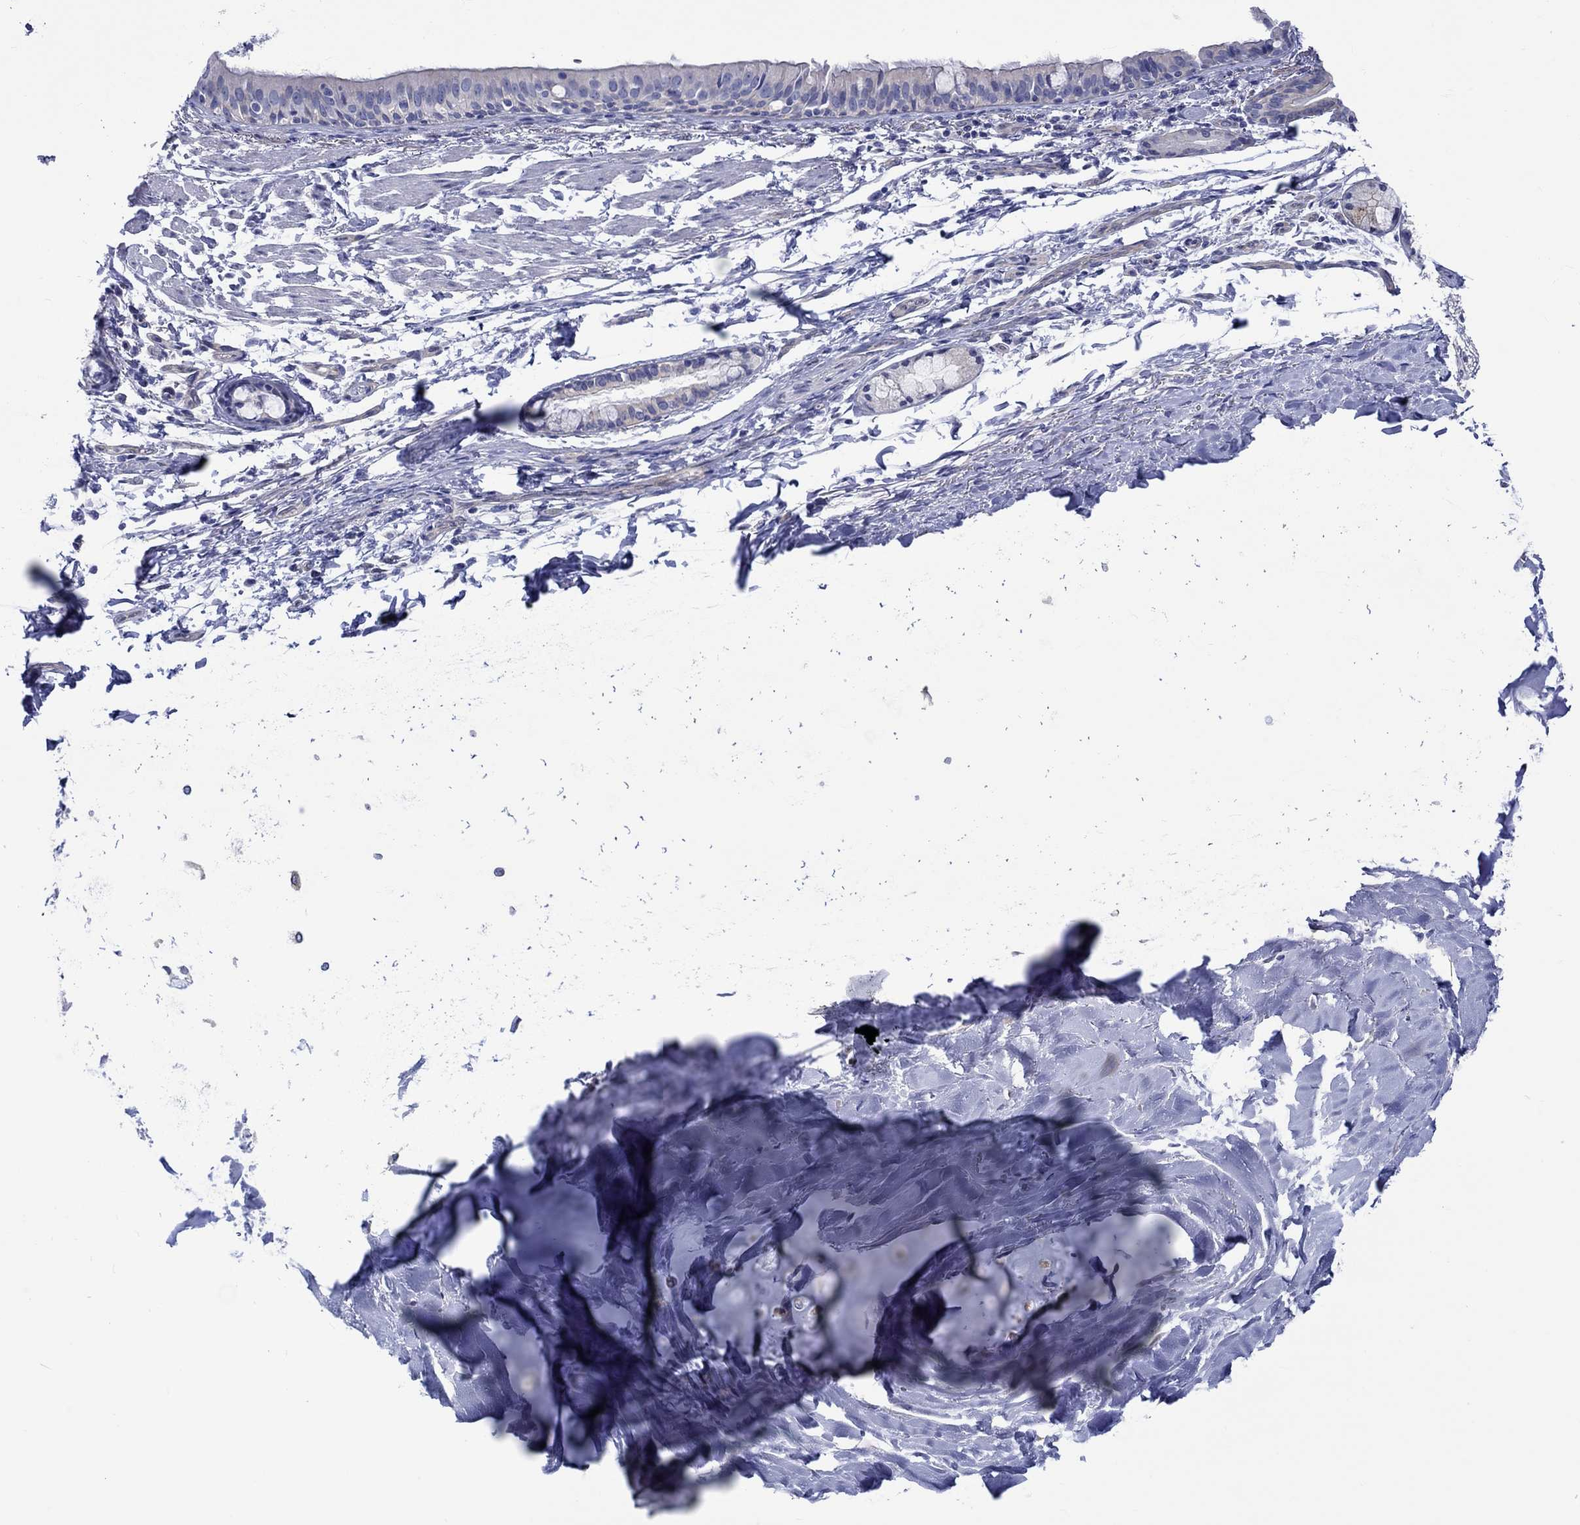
{"staining": {"intensity": "negative", "quantity": "none", "location": "none"}, "tissue": "bronchus", "cell_type": "Respiratory epithelial cells", "image_type": "normal", "snomed": [{"axis": "morphology", "description": "Normal tissue, NOS"}, {"axis": "morphology", "description": "Squamous cell carcinoma, NOS"}, {"axis": "topography", "description": "Bronchus"}, {"axis": "topography", "description": "Lung"}], "caption": "Immunohistochemistry of normal human bronchus reveals no positivity in respiratory epithelial cells.", "gene": "SH2D7", "patient": {"sex": "male", "age": 69}}